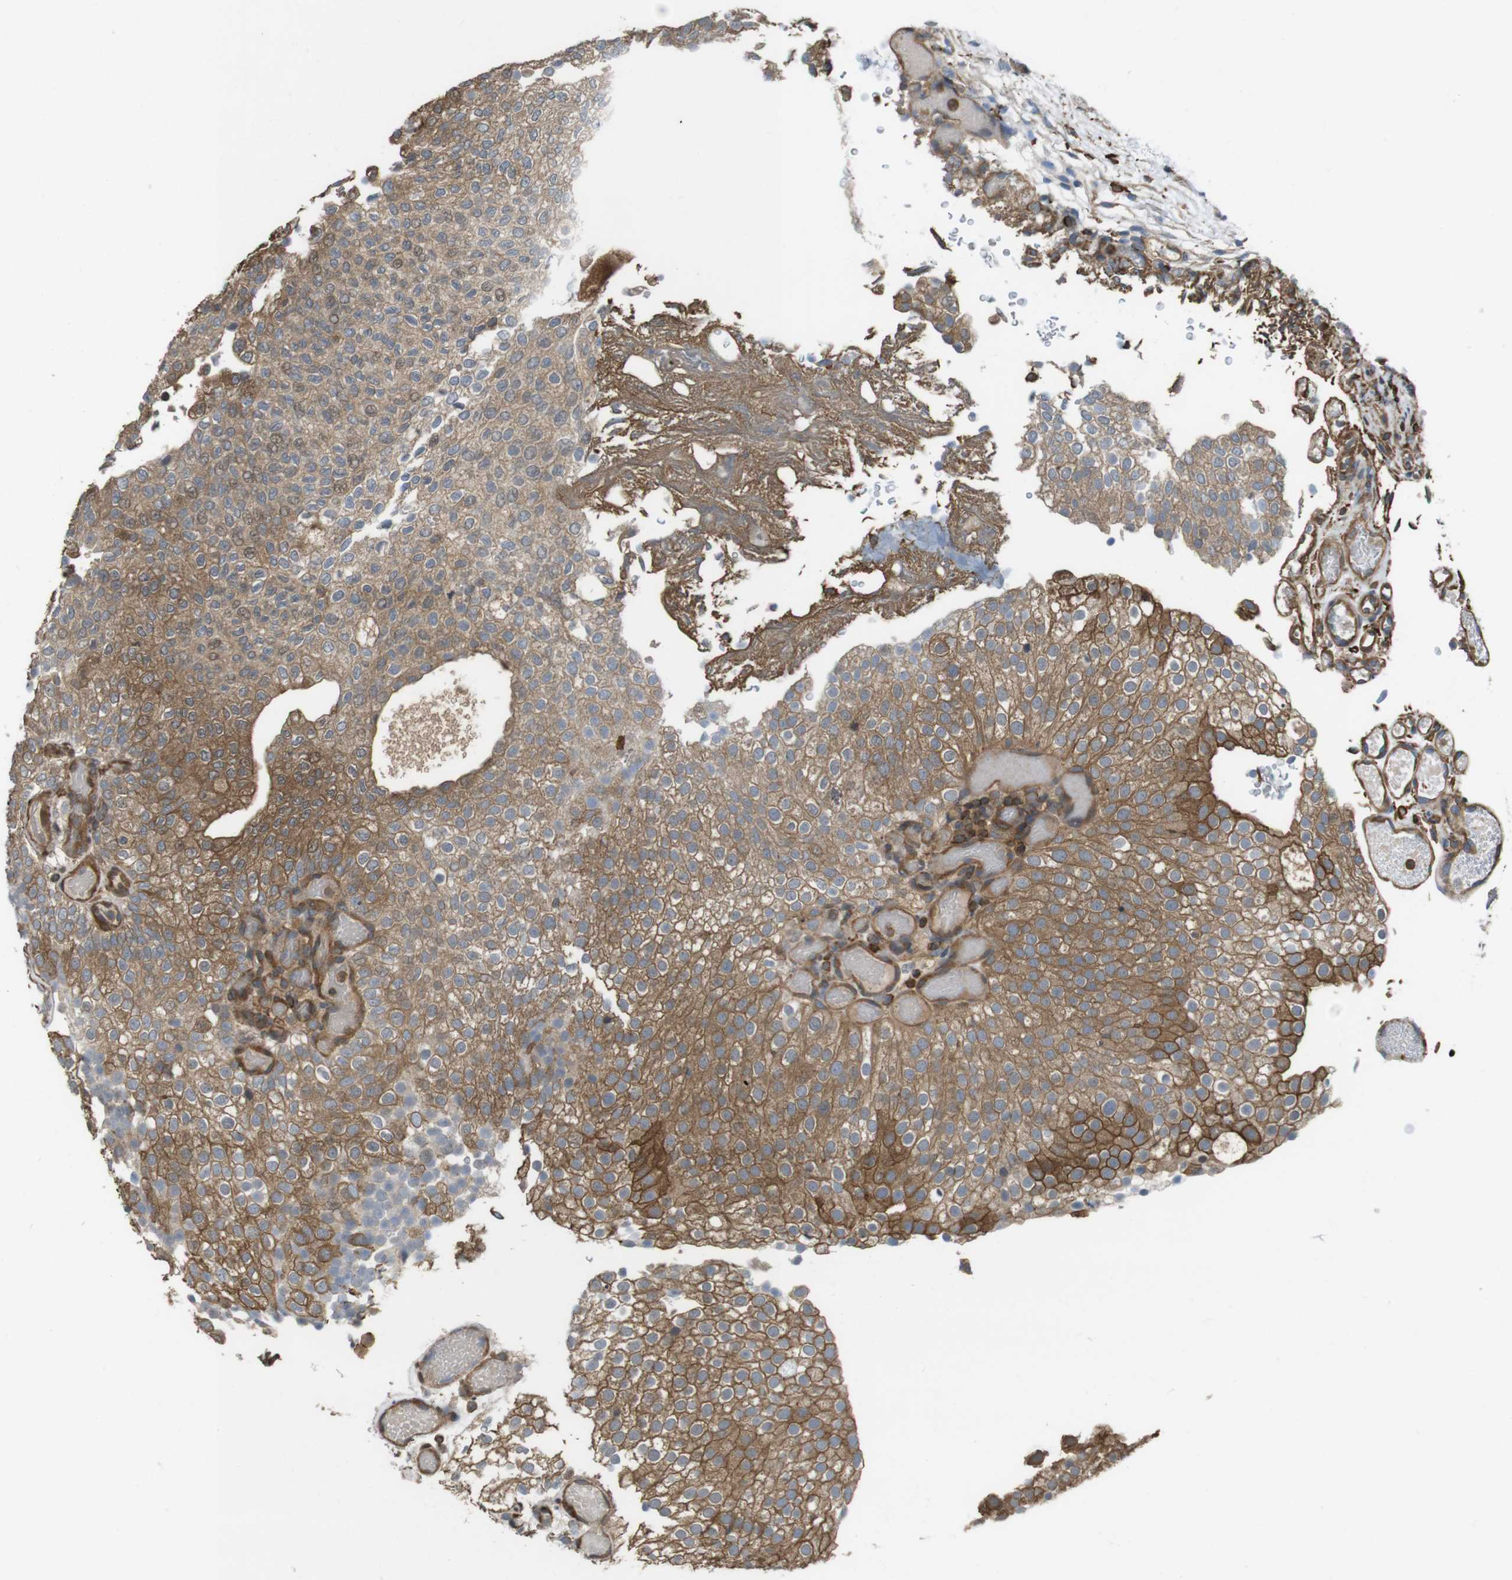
{"staining": {"intensity": "moderate", "quantity": ">75%", "location": "cytoplasmic/membranous"}, "tissue": "urothelial cancer", "cell_type": "Tumor cells", "image_type": "cancer", "snomed": [{"axis": "morphology", "description": "Urothelial carcinoma, Low grade"}, {"axis": "topography", "description": "Urinary bladder"}], "caption": "The photomicrograph exhibits staining of urothelial cancer, revealing moderate cytoplasmic/membranous protein staining (brown color) within tumor cells.", "gene": "ARHGDIA", "patient": {"sex": "male", "age": 78}}